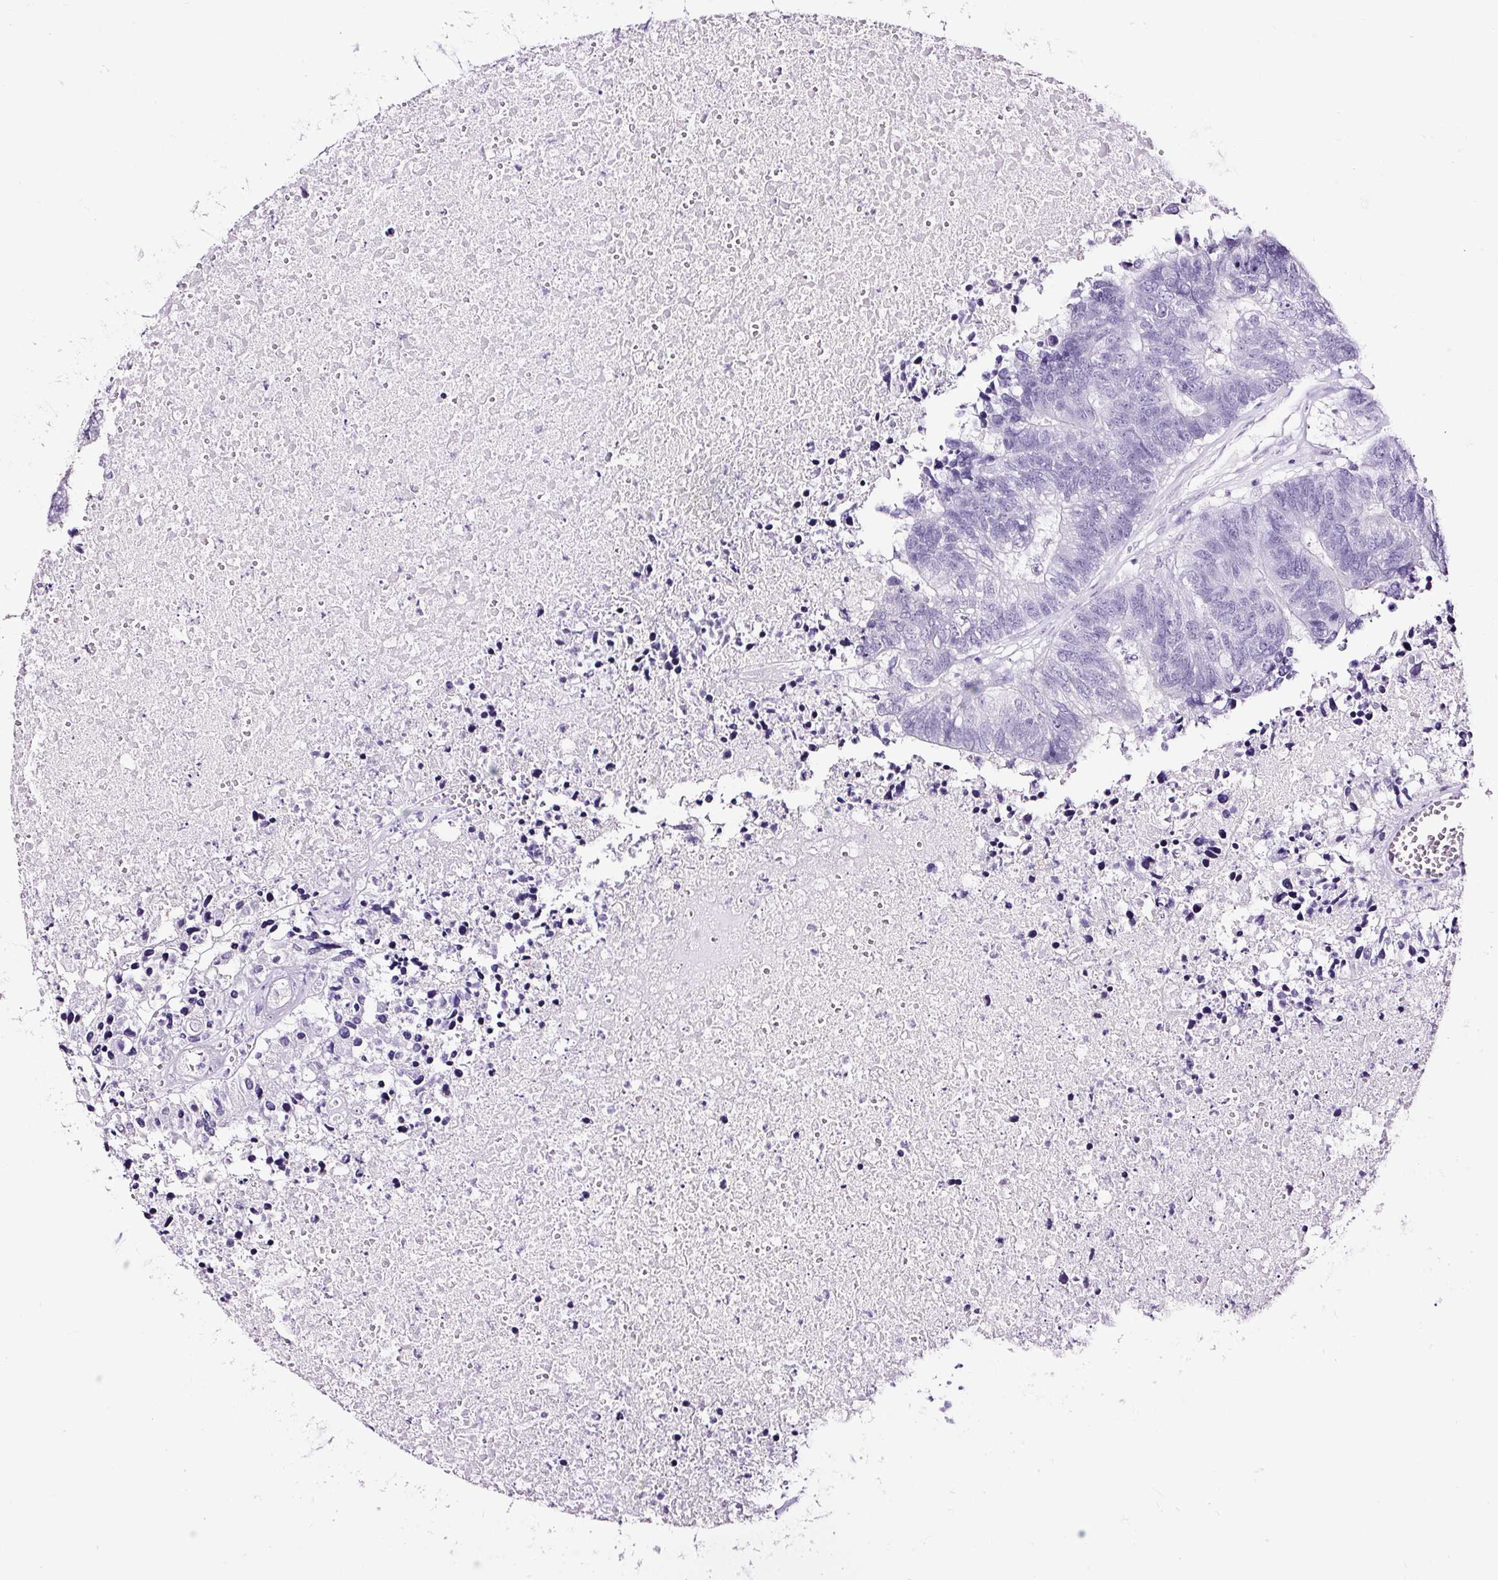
{"staining": {"intensity": "negative", "quantity": "none", "location": "none"}, "tissue": "colorectal cancer", "cell_type": "Tumor cells", "image_type": "cancer", "snomed": [{"axis": "morphology", "description": "Adenocarcinoma, NOS"}, {"axis": "topography", "description": "Colon"}], "caption": "This is an immunohistochemistry (IHC) micrograph of human colorectal cancer. There is no staining in tumor cells.", "gene": "NPHS2", "patient": {"sex": "female", "age": 48}}